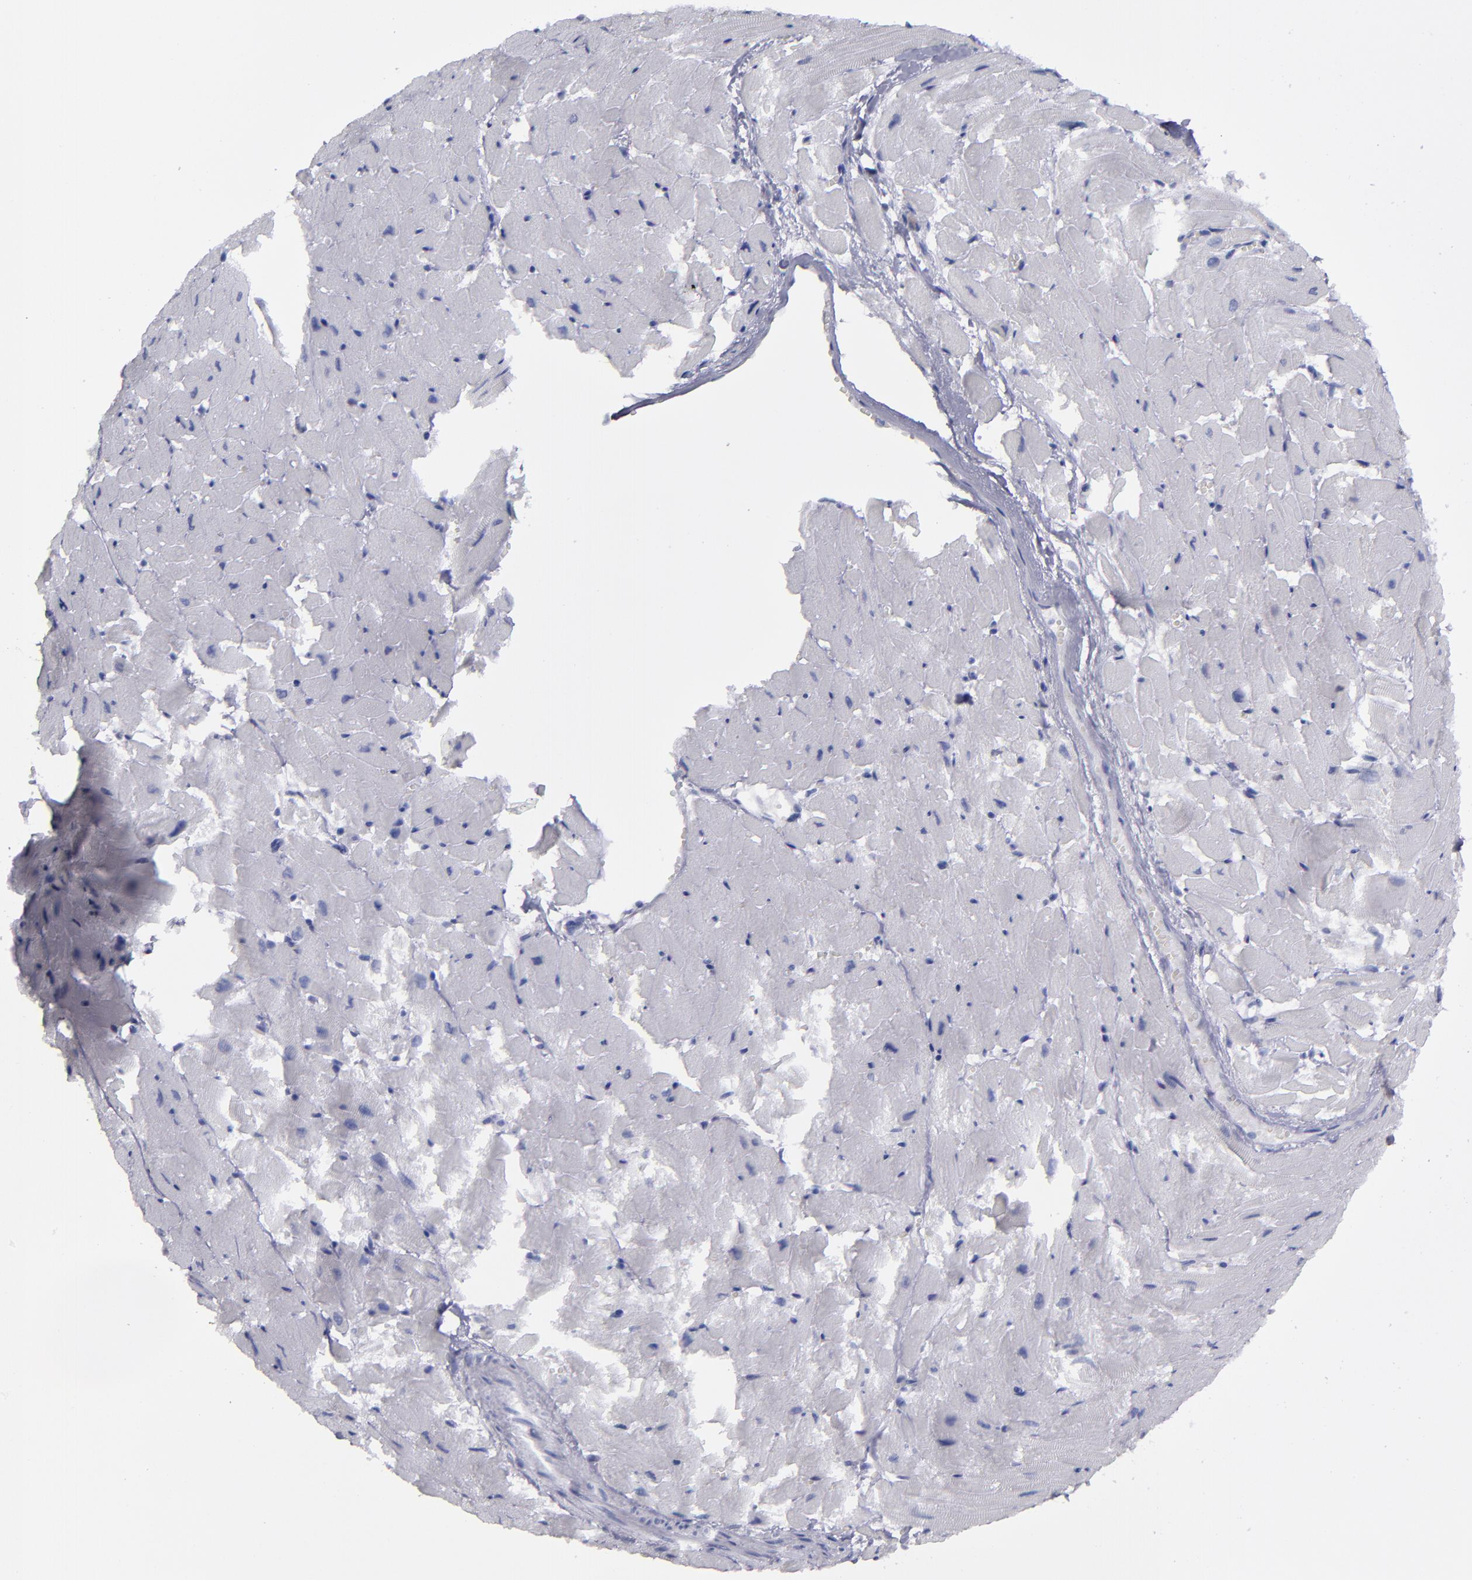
{"staining": {"intensity": "negative", "quantity": "none", "location": "none"}, "tissue": "heart muscle", "cell_type": "Cardiomyocytes", "image_type": "normal", "snomed": [{"axis": "morphology", "description": "Normal tissue, NOS"}, {"axis": "topography", "description": "Heart"}], "caption": "Immunohistochemistry photomicrograph of normal heart muscle: human heart muscle stained with DAB reveals no significant protein expression in cardiomyocytes. (Brightfield microscopy of DAB (3,3'-diaminobenzidine) immunohistochemistry at high magnification).", "gene": "IRF8", "patient": {"sex": "female", "age": 19}}